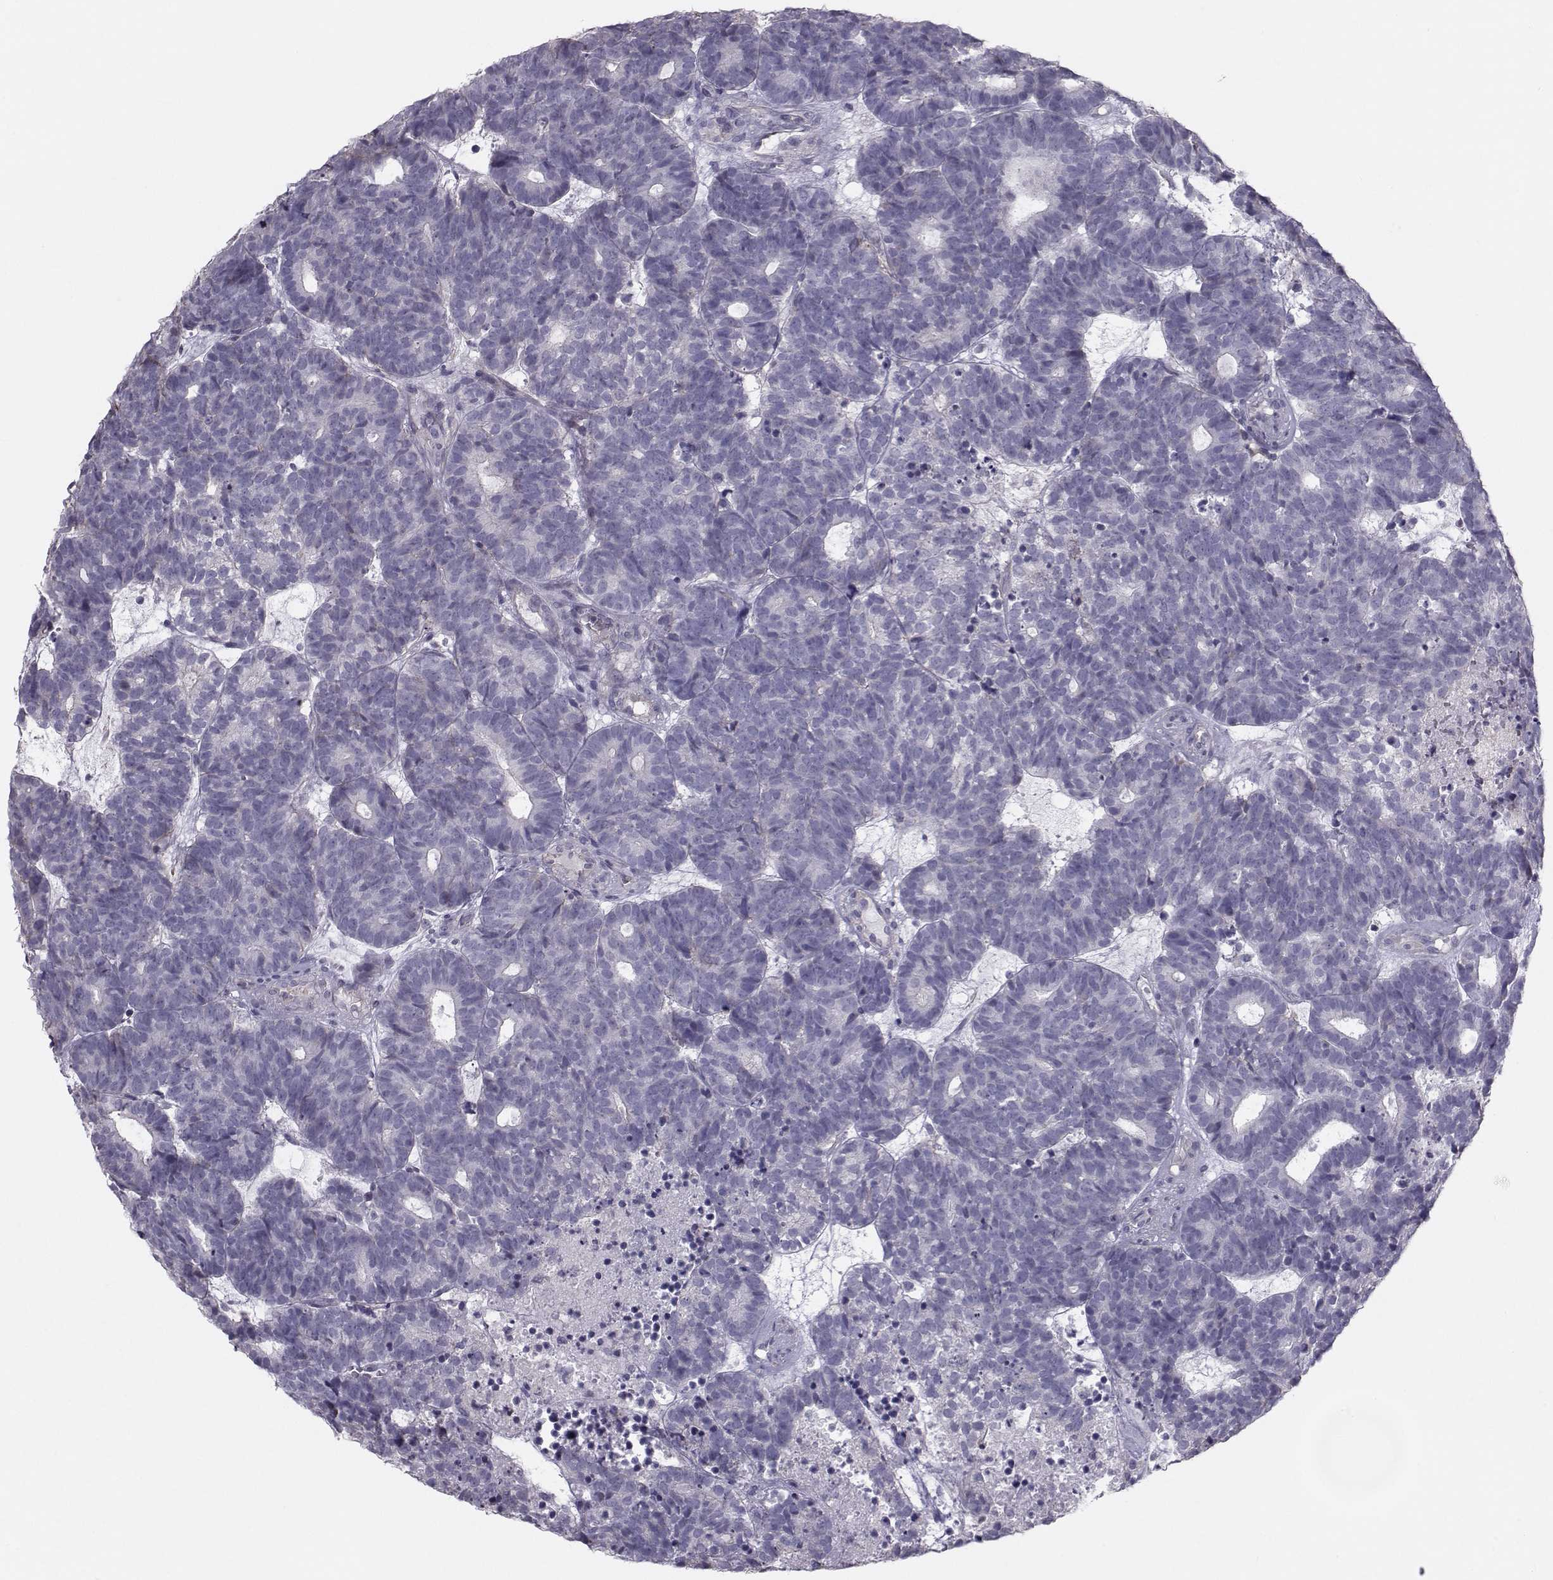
{"staining": {"intensity": "negative", "quantity": "none", "location": "none"}, "tissue": "head and neck cancer", "cell_type": "Tumor cells", "image_type": "cancer", "snomed": [{"axis": "morphology", "description": "Adenocarcinoma, NOS"}, {"axis": "topography", "description": "Head-Neck"}], "caption": "The immunohistochemistry micrograph has no significant expression in tumor cells of head and neck adenocarcinoma tissue.", "gene": "GARIN3", "patient": {"sex": "female", "age": 81}}